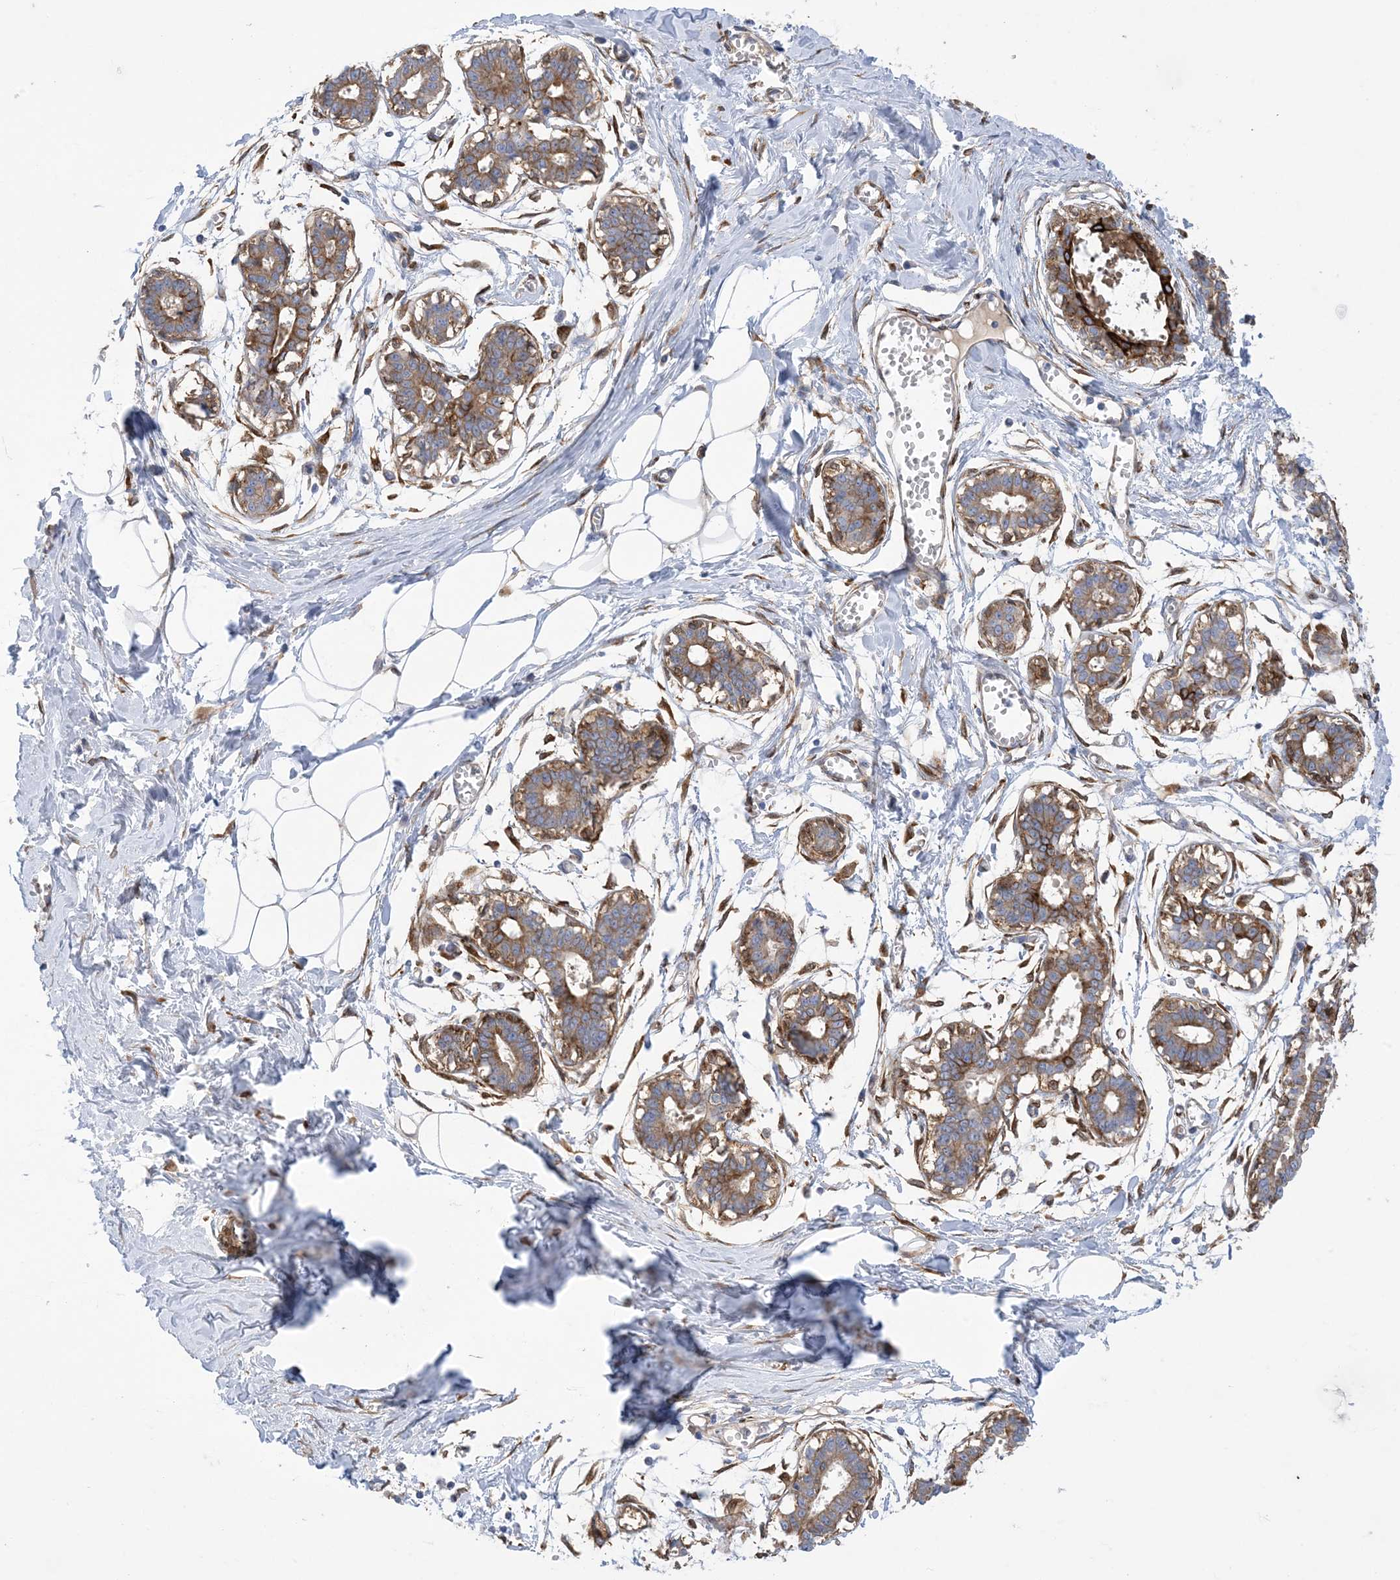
{"staining": {"intensity": "weak", "quantity": "25%-75%", "location": "cytoplasmic/membranous,nuclear"}, "tissue": "breast", "cell_type": "Adipocytes", "image_type": "normal", "snomed": [{"axis": "morphology", "description": "Normal tissue, NOS"}, {"axis": "topography", "description": "Breast"}], "caption": "Immunohistochemical staining of benign human breast exhibits weak cytoplasmic/membranous,nuclear protein positivity in about 25%-75% of adipocytes. (IHC, brightfield microscopy, high magnification).", "gene": "RBMS3", "patient": {"sex": "female", "age": 27}}